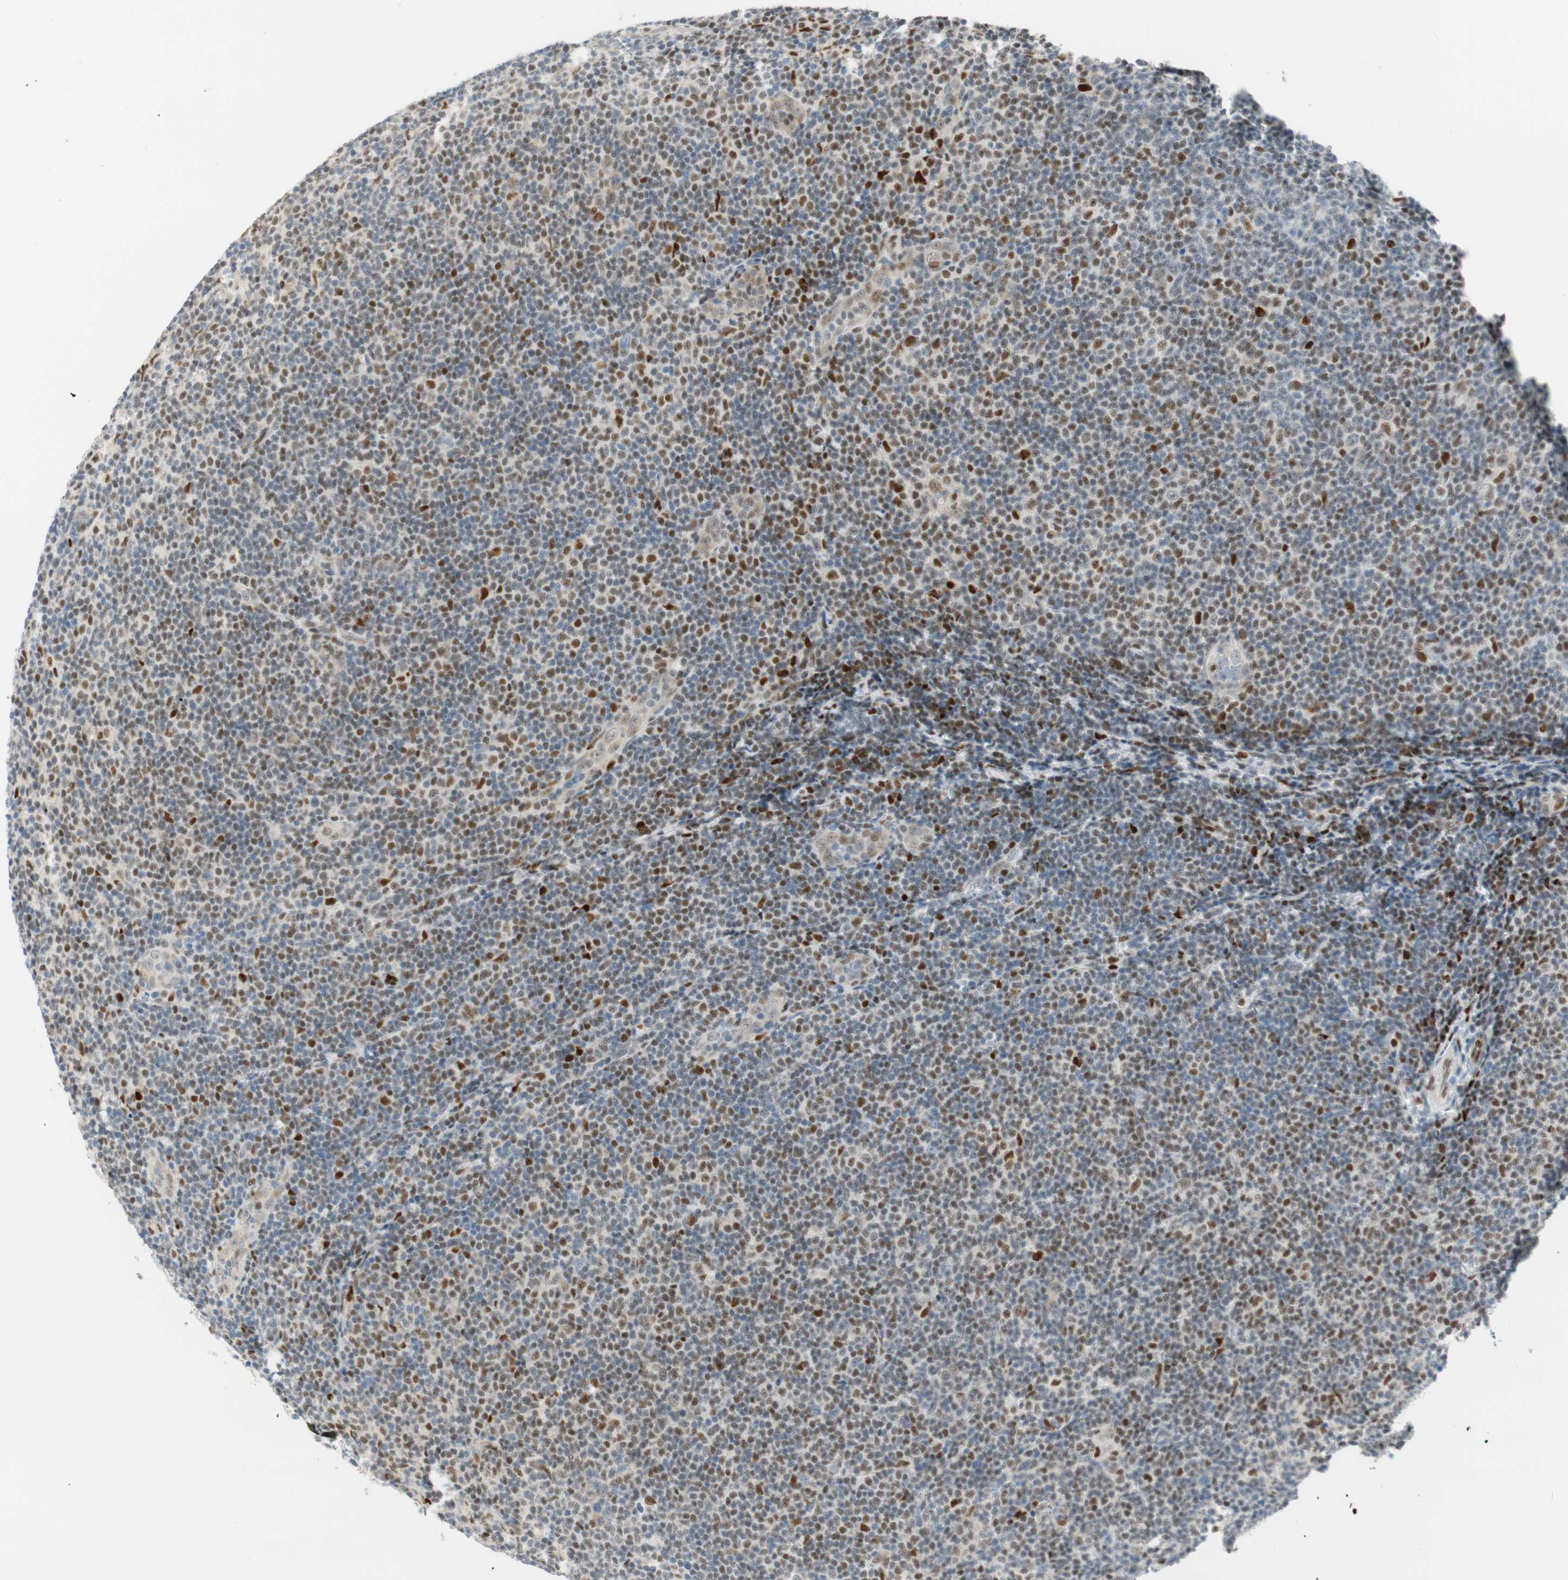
{"staining": {"intensity": "moderate", "quantity": "25%-75%", "location": "nuclear"}, "tissue": "lymphoma", "cell_type": "Tumor cells", "image_type": "cancer", "snomed": [{"axis": "morphology", "description": "Malignant lymphoma, non-Hodgkin's type, Low grade"}, {"axis": "topography", "description": "Lymph node"}], "caption": "About 25%-75% of tumor cells in lymphoma show moderate nuclear protein positivity as visualized by brown immunohistochemical staining.", "gene": "MSX2", "patient": {"sex": "male", "age": 83}}